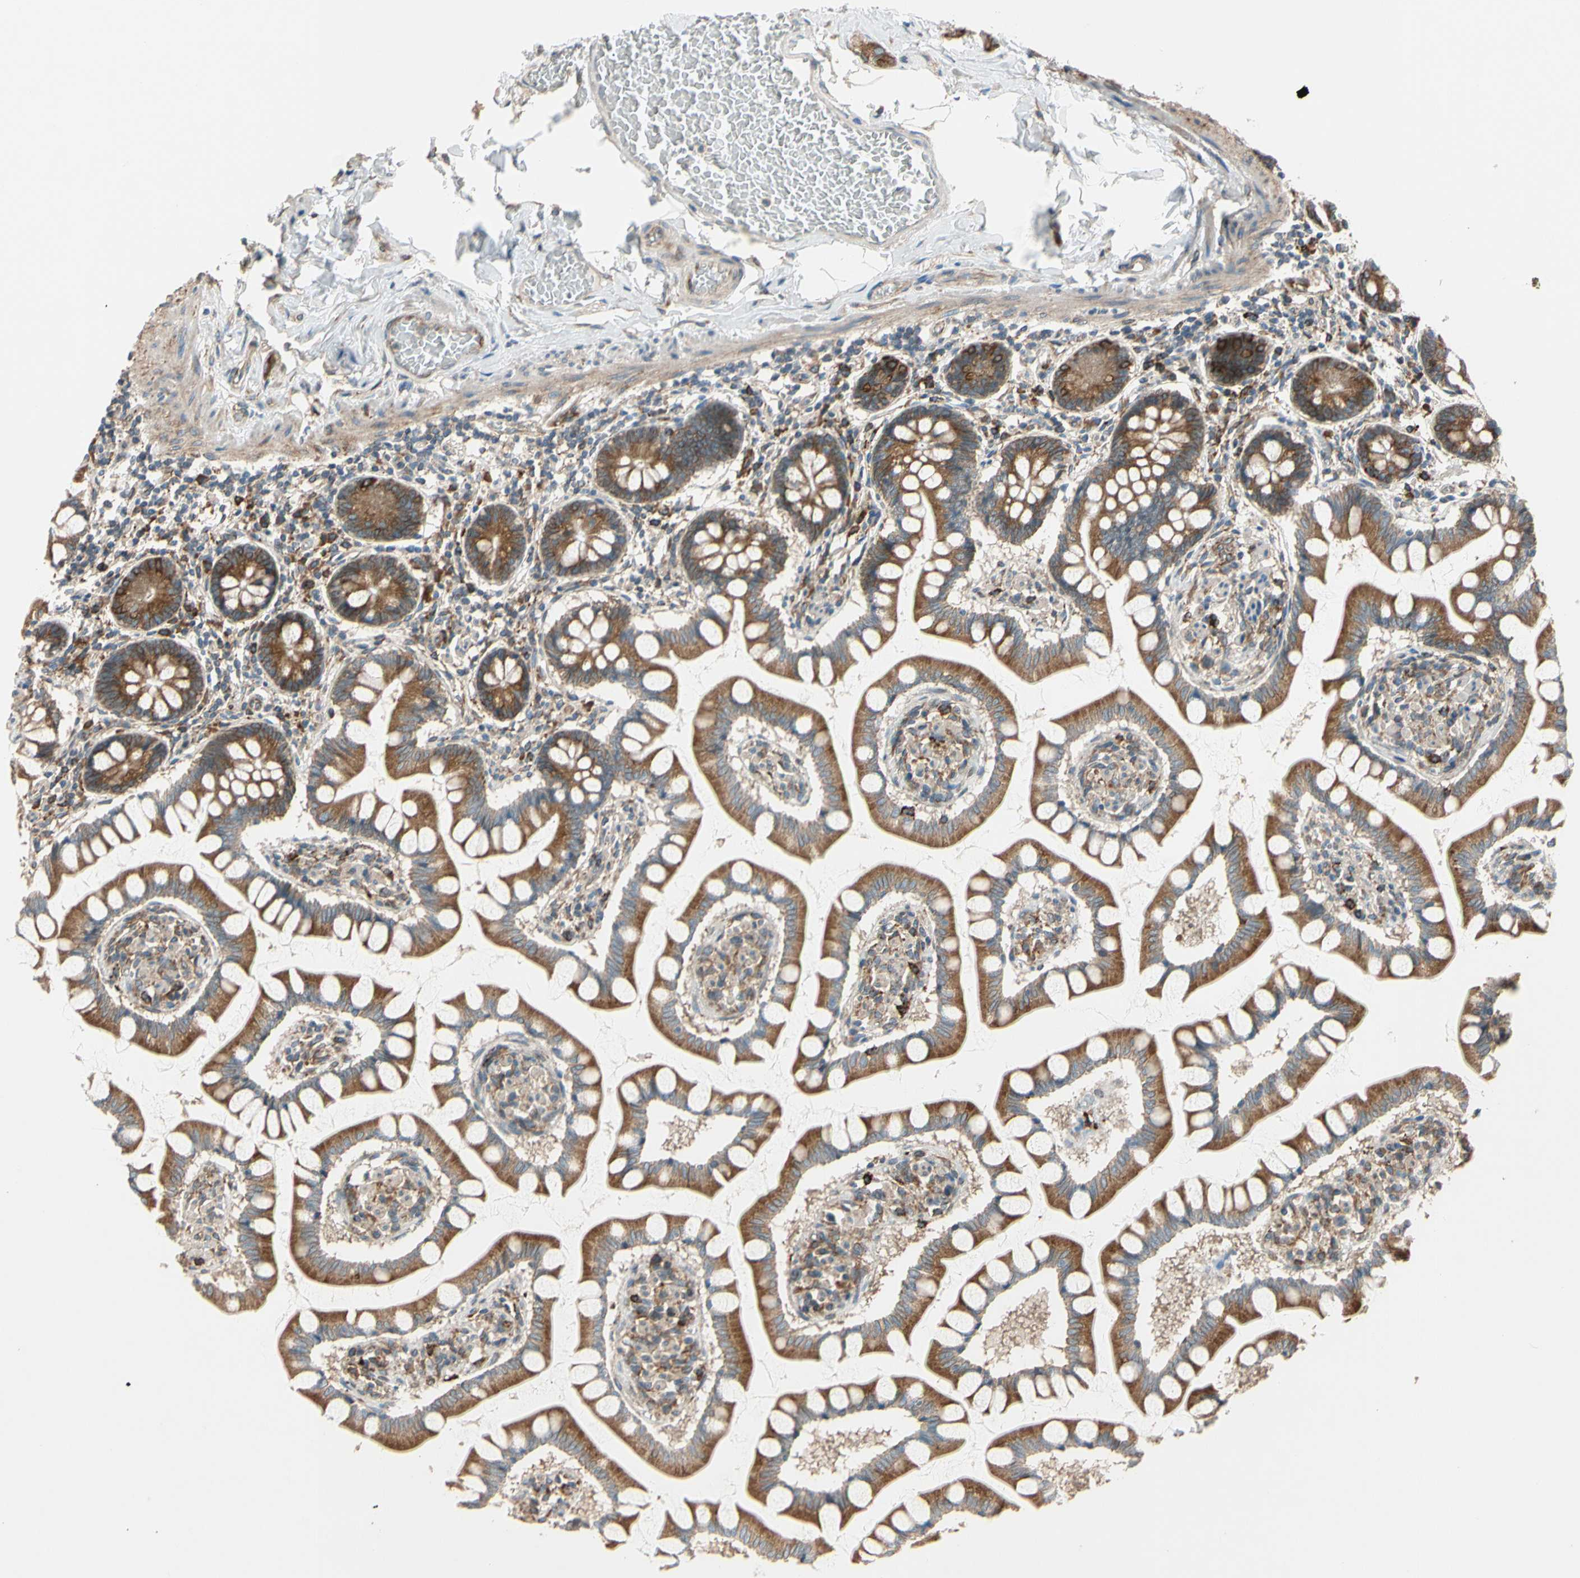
{"staining": {"intensity": "strong", "quantity": ">75%", "location": "cytoplasmic/membranous"}, "tissue": "small intestine", "cell_type": "Glandular cells", "image_type": "normal", "snomed": [{"axis": "morphology", "description": "Normal tissue, NOS"}, {"axis": "topography", "description": "Small intestine"}], "caption": "IHC image of normal small intestine: small intestine stained using immunohistochemistry demonstrates high levels of strong protein expression localized specifically in the cytoplasmic/membranous of glandular cells, appearing as a cytoplasmic/membranous brown color.", "gene": "CLCC1", "patient": {"sex": "male", "age": 41}}